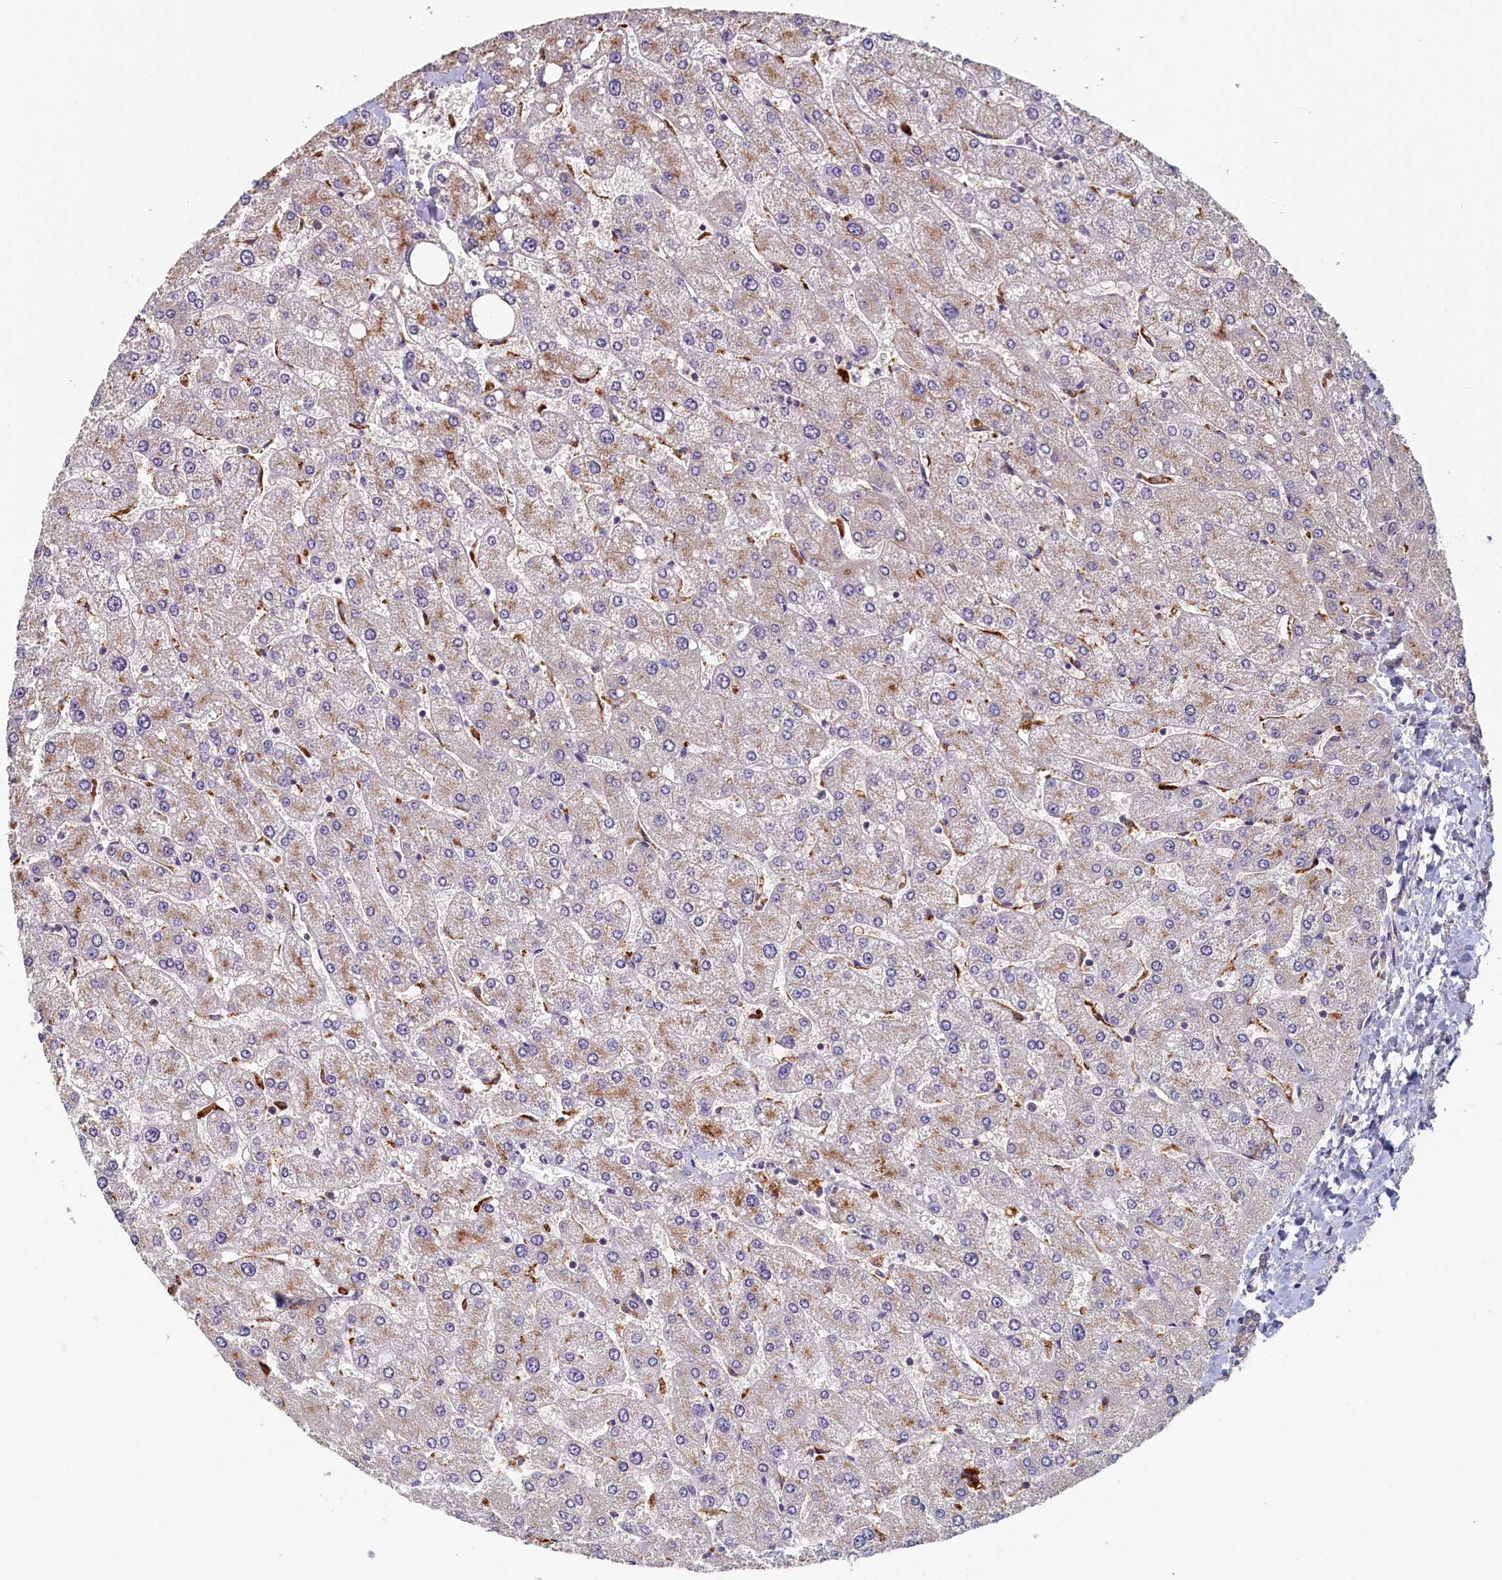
{"staining": {"intensity": "moderate", "quantity": ">75%", "location": "cytoplasmic/membranous"}, "tissue": "liver", "cell_type": "Cholangiocytes", "image_type": "normal", "snomed": [{"axis": "morphology", "description": "Normal tissue, NOS"}, {"axis": "topography", "description": "Liver"}], "caption": "Moderate cytoplasmic/membranous staining for a protein is appreciated in about >75% of cholangiocytes of unremarkable liver using IHC.", "gene": "NUBP2", "patient": {"sex": "male", "age": 55}}